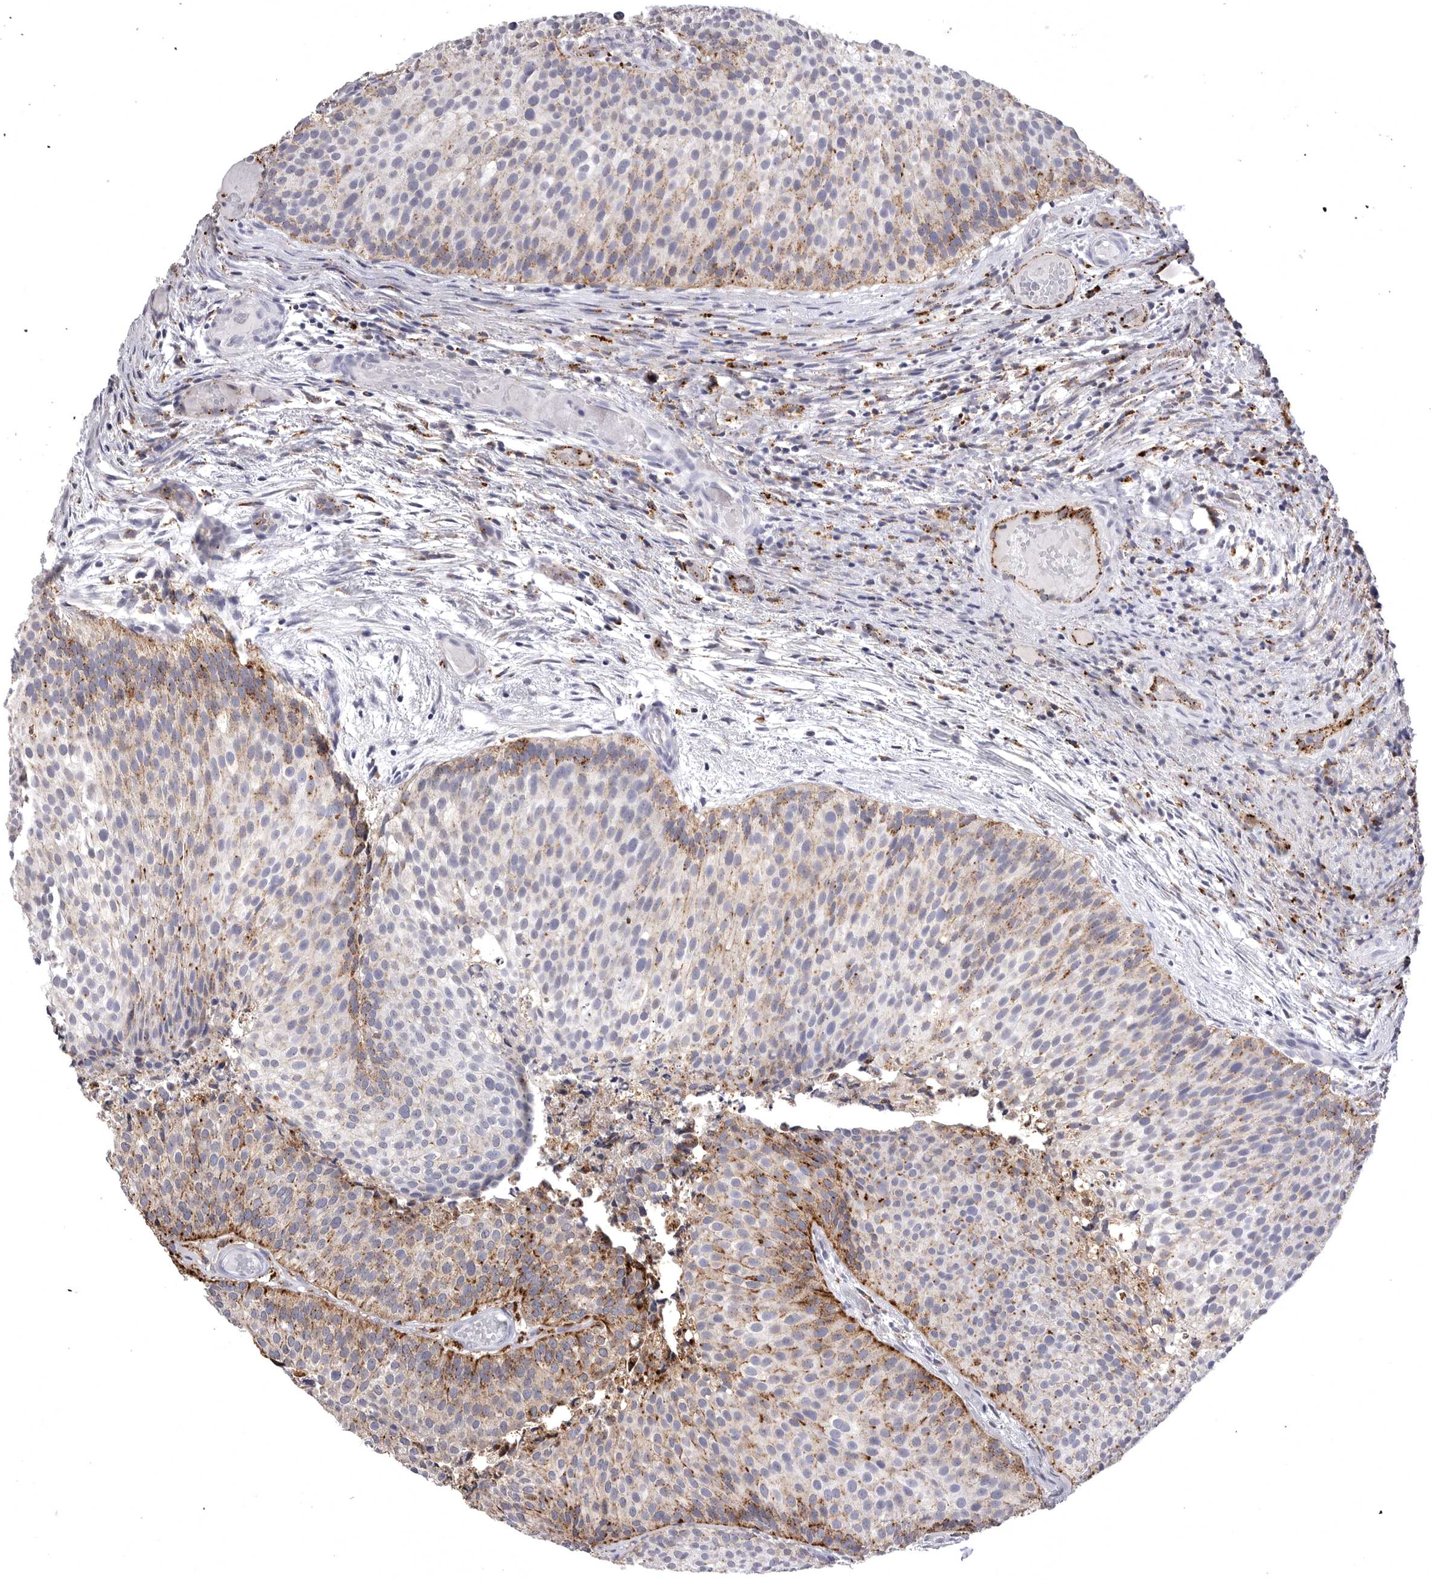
{"staining": {"intensity": "moderate", "quantity": "25%-75%", "location": "cytoplasmic/membranous"}, "tissue": "urothelial cancer", "cell_type": "Tumor cells", "image_type": "cancer", "snomed": [{"axis": "morphology", "description": "Urothelial carcinoma, Low grade"}, {"axis": "topography", "description": "Urinary bladder"}], "caption": "Protein staining of low-grade urothelial carcinoma tissue demonstrates moderate cytoplasmic/membranous staining in approximately 25%-75% of tumor cells.", "gene": "PSPN", "patient": {"sex": "male", "age": 86}}